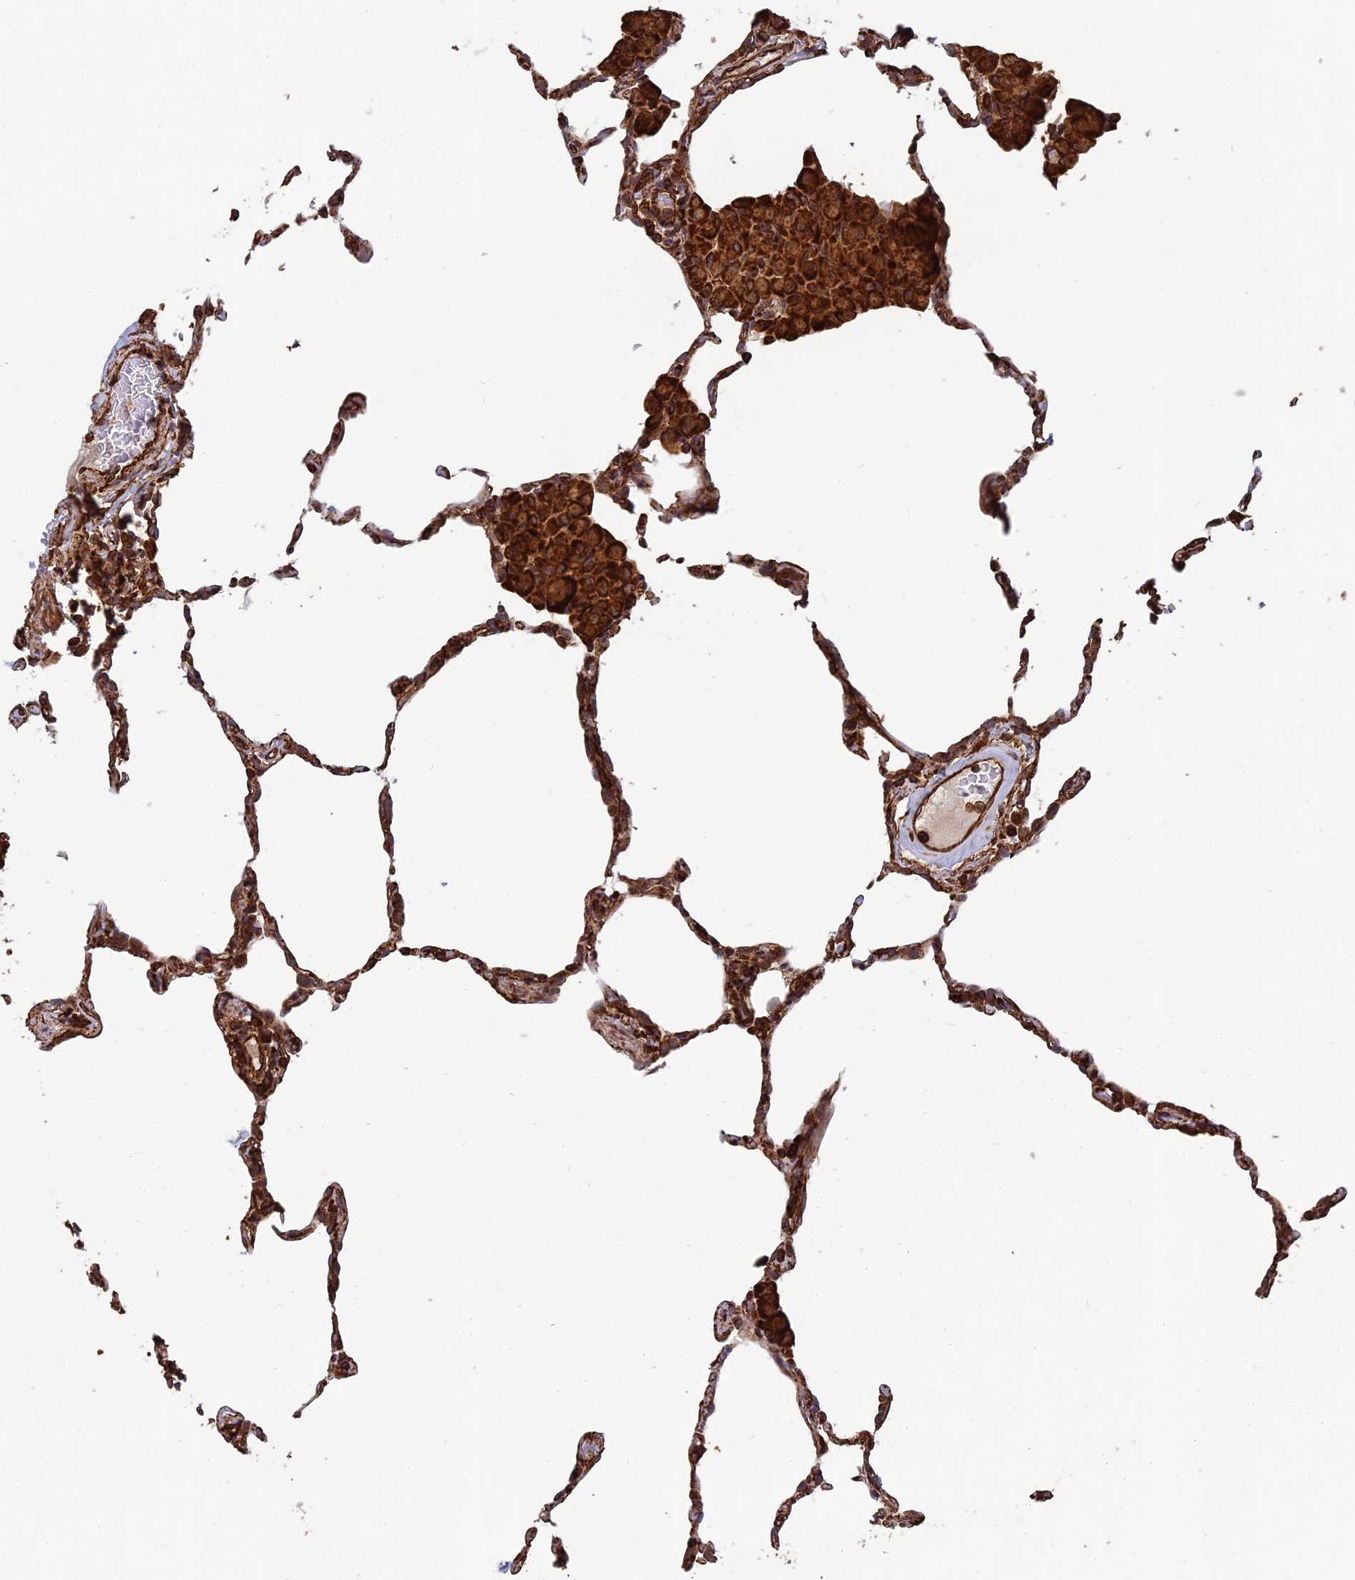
{"staining": {"intensity": "strong", "quantity": ">75%", "location": "cytoplasmic/membranous"}, "tissue": "lung", "cell_type": "Alveolar cells", "image_type": "normal", "snomed": [{"axis": "morphology", "description": "Normal tissue, NOS"}, {"axis": "topography", "description": "Lung"}], "caption": "Immunohistochemistry (DAB) staining of benign human lung displays strong cytoplasmic/membranous protein staining in approximately >75% of alveolar cells. (Stains: DAB (3,3'-diaminobenzidine) in brown, nuclei in blue, Microscopy: brightfield microscopy at high magnification).", "gene": "DSTYK", "patient": {"sex": "female", "age": 57}}